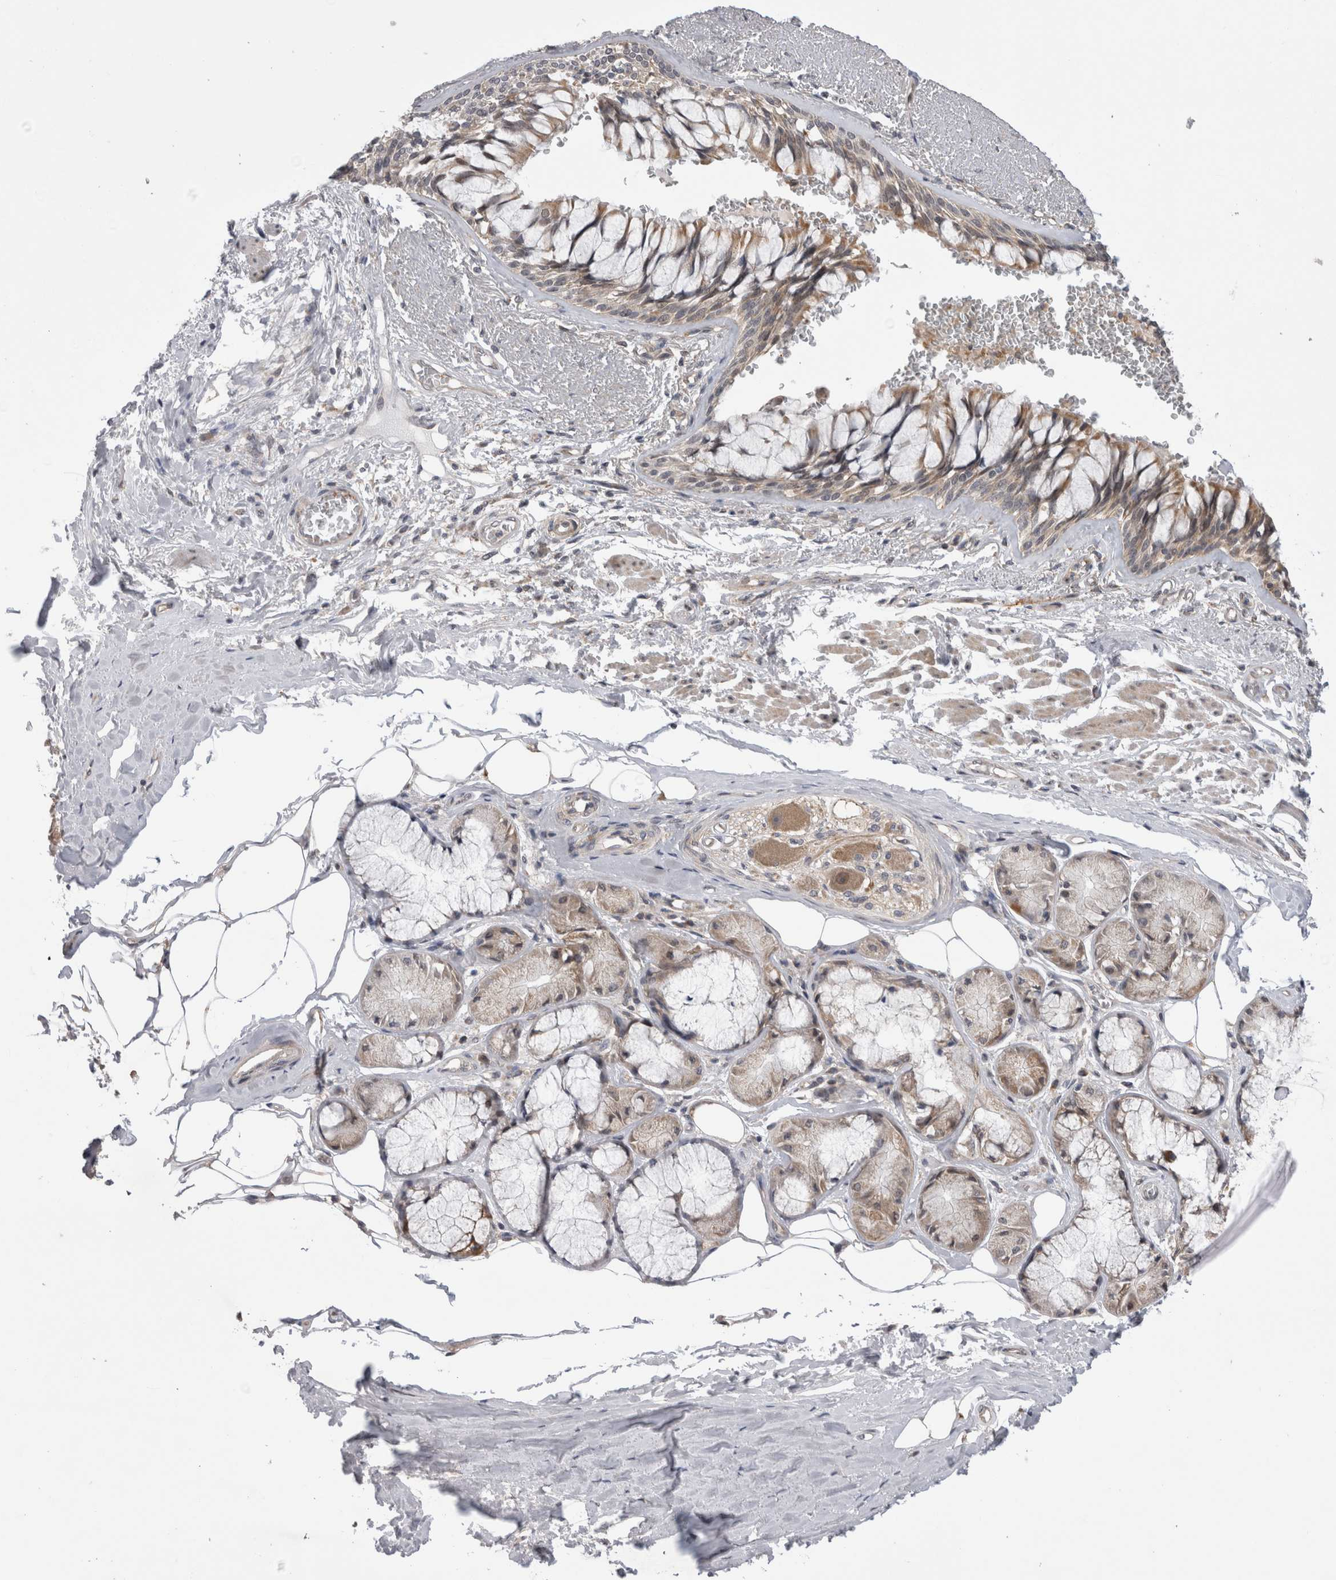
{"staining": {"intensity": "weak", "quantity": ">75%", "location": "cytoplasmic/membranous"}, "tissue": "bronchus", "cell_type": "Respiratory epithelial cells", "image_type": "normal", "snomed": [{"axis": "morphology", "description": "Normal tissue, NOS"}, {"axis": "topography", "description": "Bronchus"}], "caption": "Immunohistochemical staining of normal bronchus displays low levels of weak cytoplasmic/membranous positivity in about >75% of respiratory epithelial cells. Using DAB (brown) and hematoxylin (blue) stains, captured at high magnification using brightfield microscopy.", "gene": "ARHGAP29", "patient": {"sex": "male", "age": 66}}